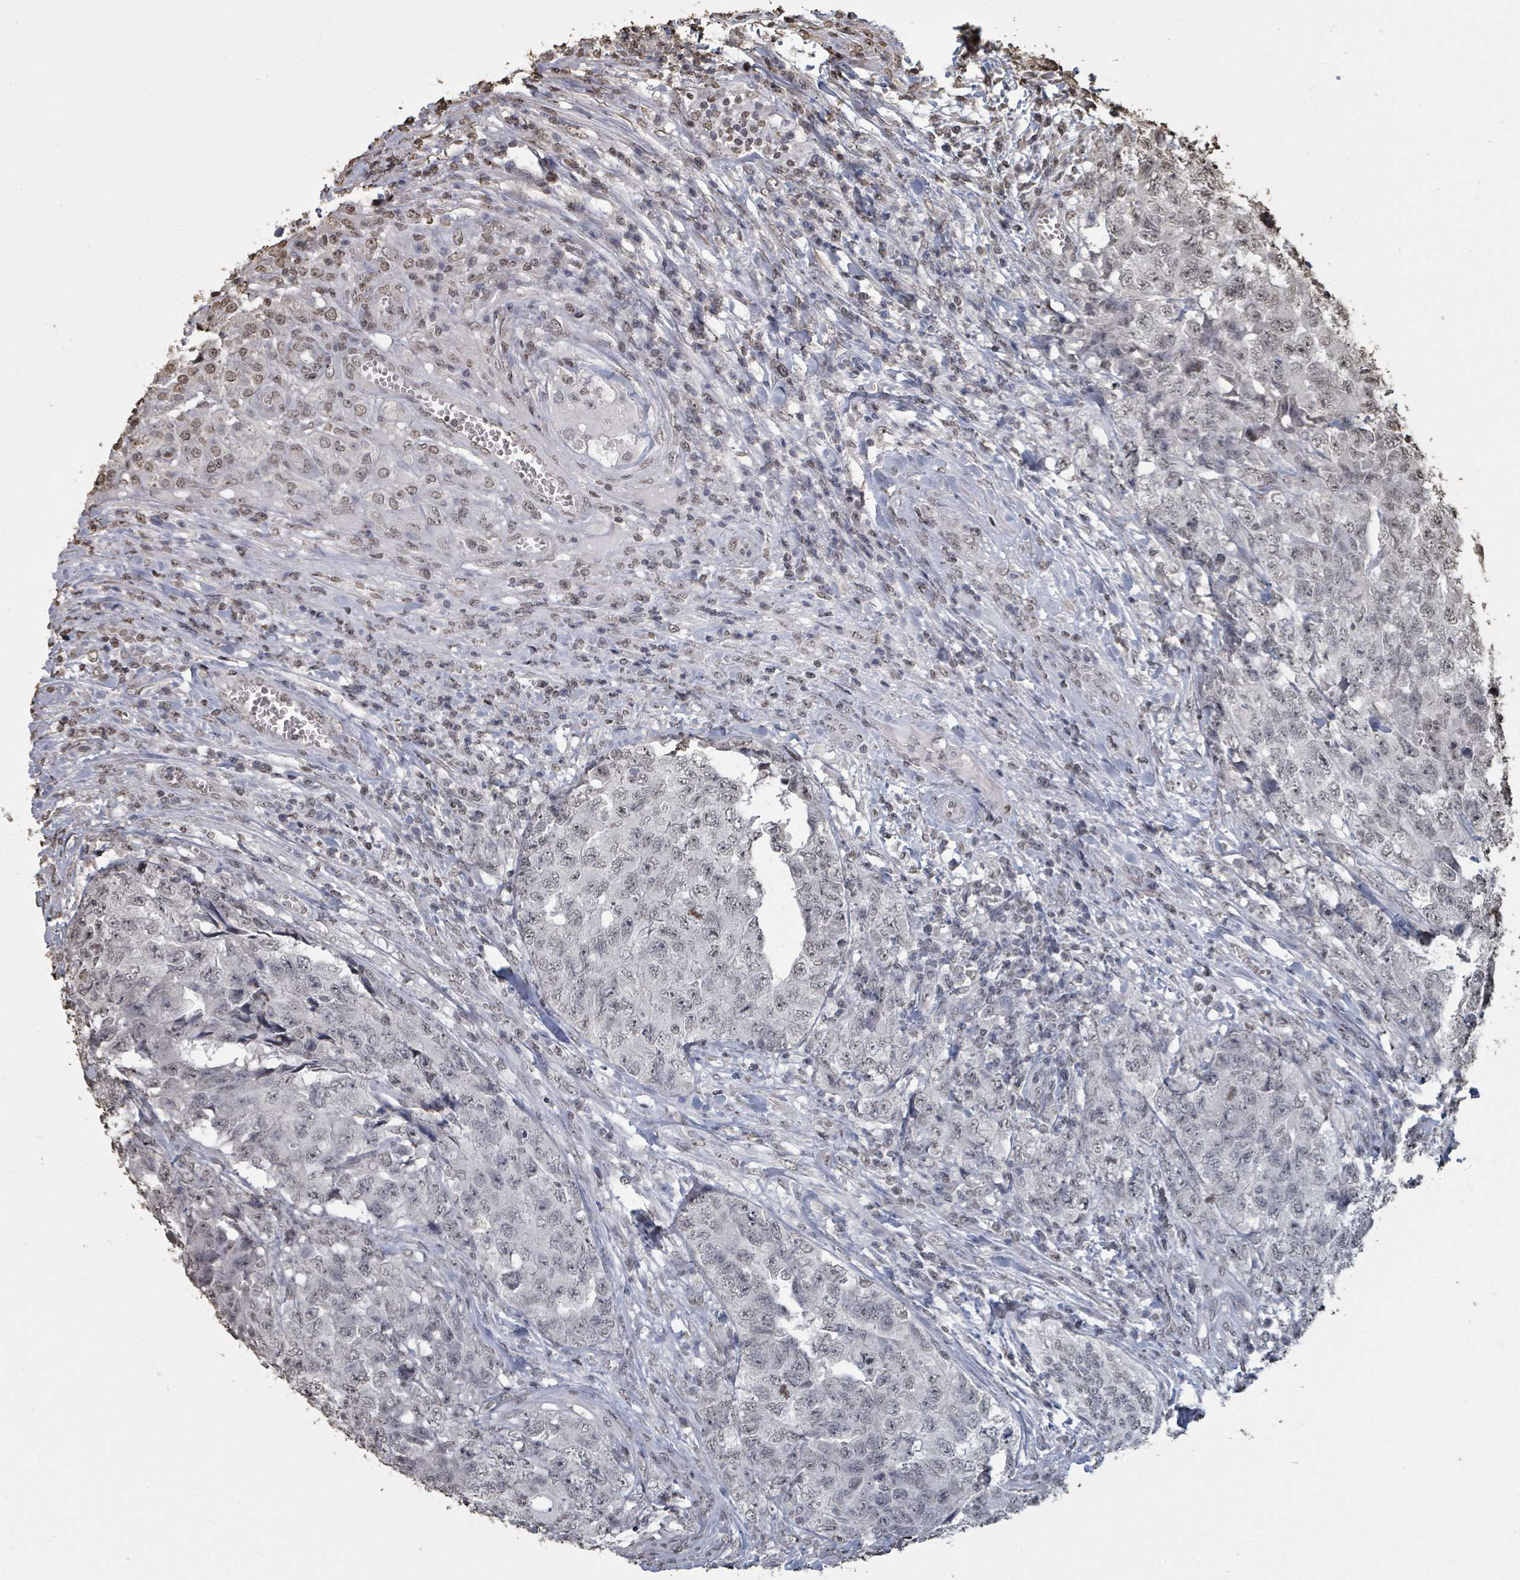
{"staining": {"intensity": "negative", "quantity": "none", "location": "none"}, "tissue": "testis cancer", "cell_type": "Tumor cells", "image_type": "cancer", "snomed": [{"axis": "morphology", "description": "Carcinoma, Embryonal, NOS"}, {"axis": "topography", "description": "Testis"}], "caption": "Immunohistochemistry micrograph of neoplastic tissue: human testis embryonal carcinoma stained with DAB displays no significant protein positivity in tumor cells.", "gene": "MRPS12", "patient": {"sex": "male", "age": 31}}